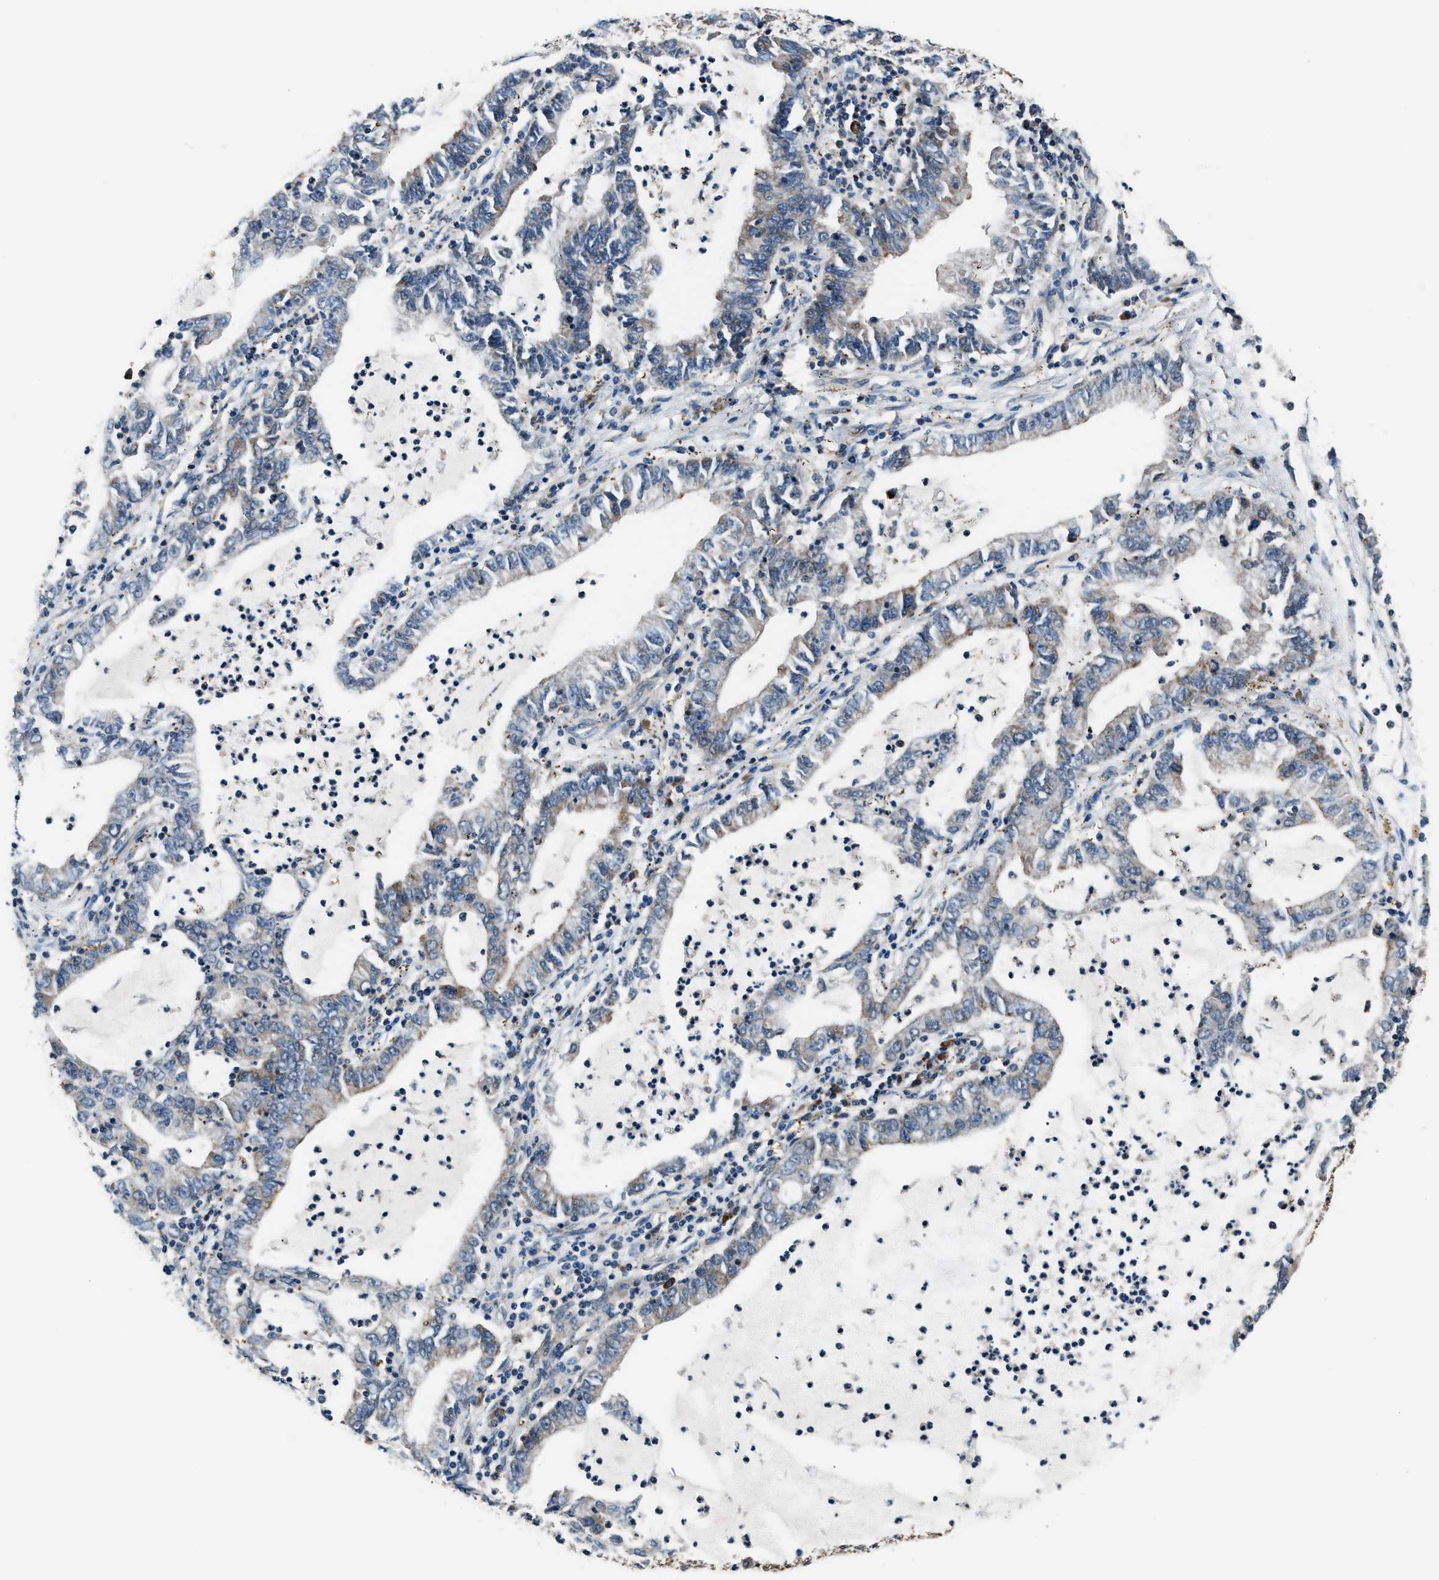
{"staining": {"intensity": "moderate", "quantity": "25%-75%", "location": "cytoplasmic/membranous"}, "tissue": "lung cancer", "cell_type": "Tumor cells", "image_type": "cancer", "snomed": [{"axis": "morphology", "description": "Adenocarcinoma, NOS"}, {"axis": "topography", "description": "Lung"}], "caption": "Lung cancer stained with DAB immunohistochemistry shows medium levels of moderate cytoplasmic/membranous expression in approximately 25%-75% of tumor cells.", "gene": "IMPDH2", "patient": {"sex": "female", "age": 51}}